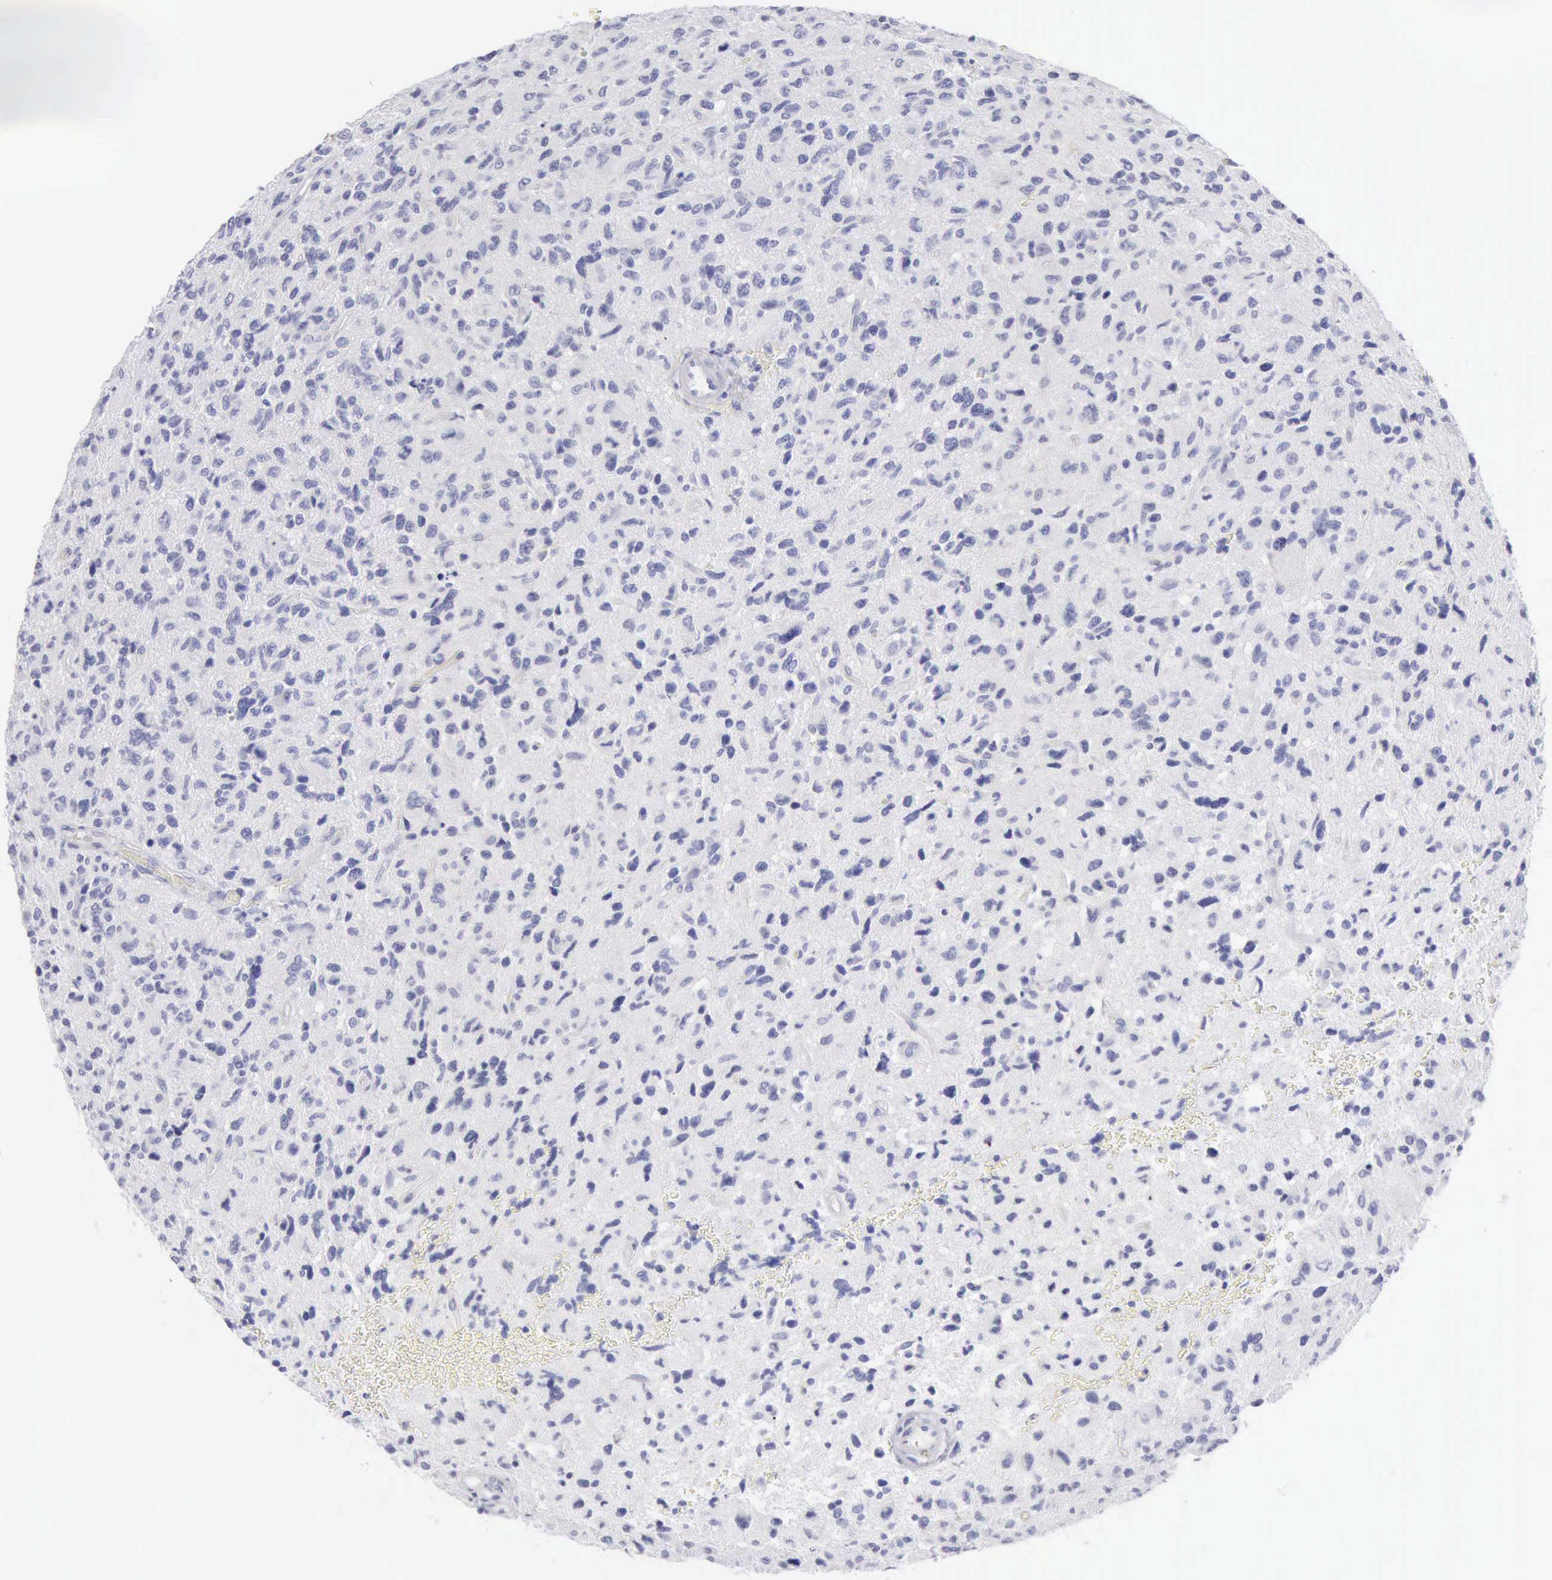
{"staining": {"intensity": "negative", "quantity": "none", "location": "none"}, "tissue": "glioma", "cell_type": "Tumor cells", "image_type": "cancer", "snomed": [{"axis": "morphology", "description": "Glioma, malignant, High grade"}, {"axis": "topography", "description": "Brain"}], "caption": "IHC of human glioma displays no positivity in tumor cells.", "gene": "KRT5", "patient": {"sex": "female", "age": 60}}